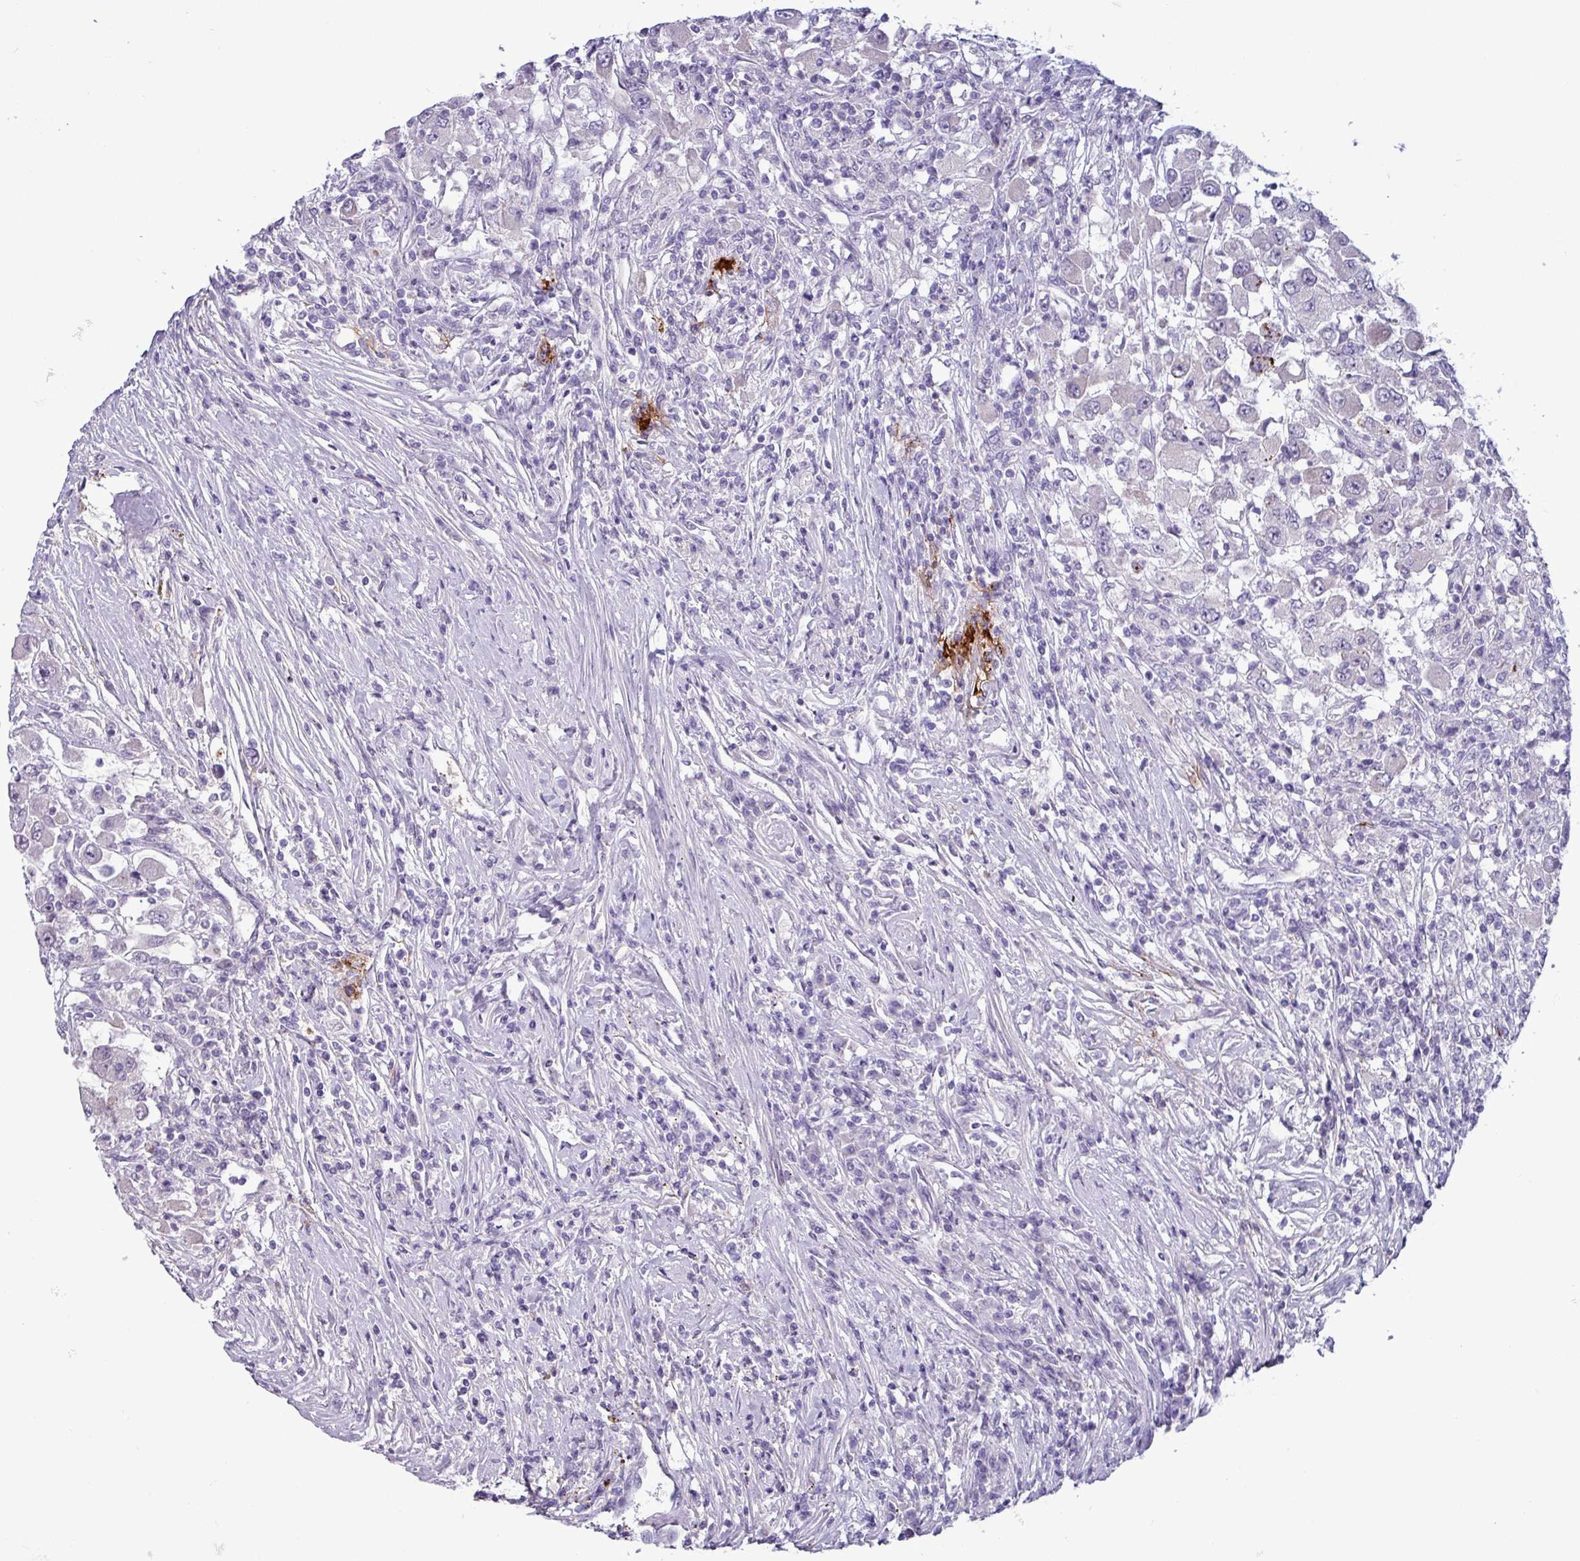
{"staining": {"intensity": "negative", "quantity": "none", "location": "none"}, "tissue": "renal cancer", "cell_type": "Tumor cells", "image_type": "cancer", "snomed": [{"axis": "morphology", "description": "Adenocarcinoma, NOS"}, {"axis": "topography", "description": "Kidney"}], "caption": "IHC histopathology image of adenocarcinoma (renal) stained for a protein (brown), which demonstrates no staining in tumor cells.", "gene": "PLIN2", "patient": {"sex": "female", "age": 67}}